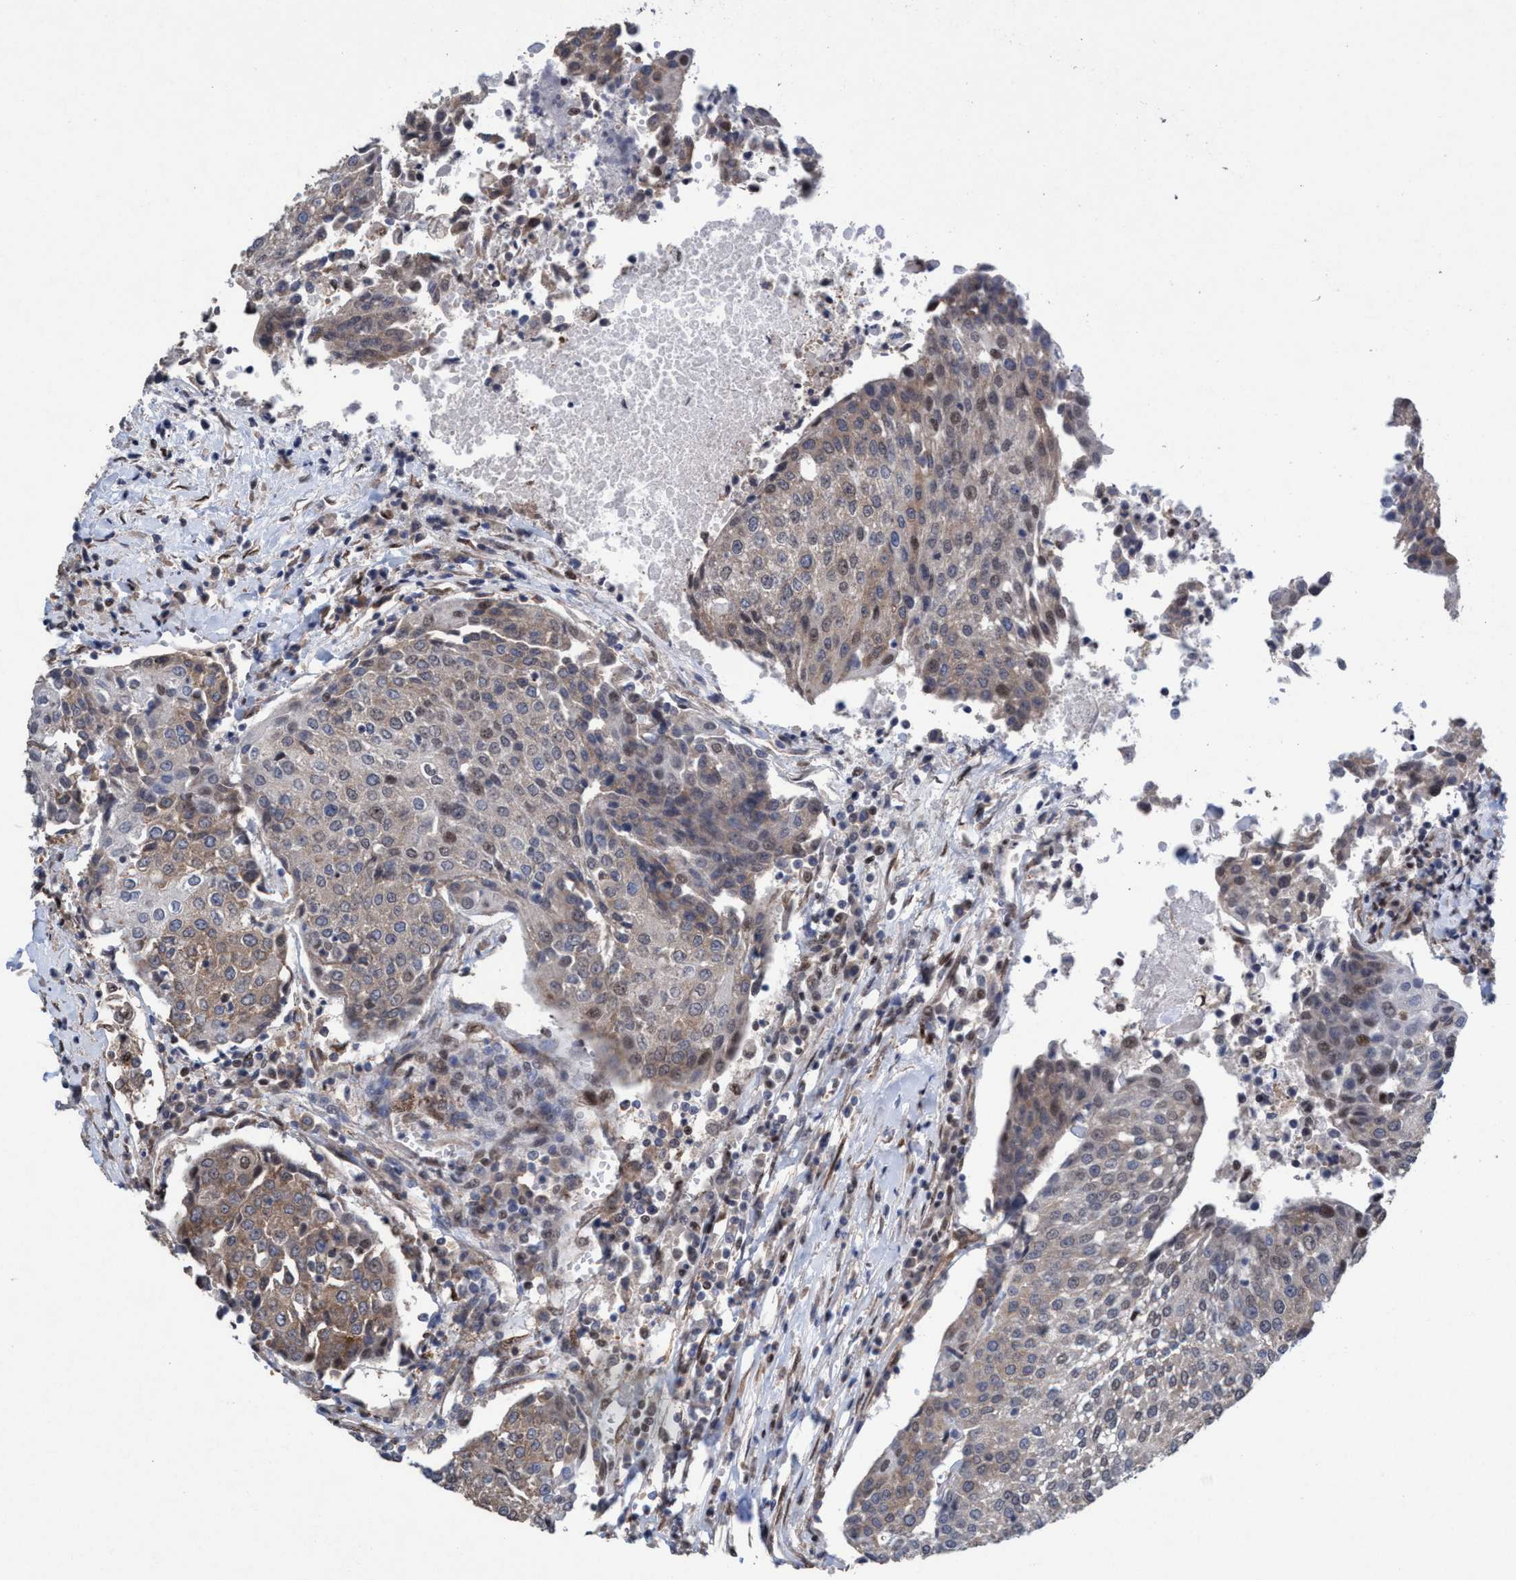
{"staining": {"intensity": "weak", "quantity": "25%-75%", "location": "cytoplasmic/membranous"}, "tissue": "urothelial cancer", "cell_type": "Tumor cells", "image_type": "cancer", "snomed": [{"axis": "morphology", "description": "Urothelial carcinoma, High grade"}, {"axis": "topography", "description": "Urinary bladder"}], "caption": "Human urothelial cancer stained for a protein (brown) displays weak cytoplasmic/membranous positive staining in about 25%-75% of tumor cells.", "gene": "METAP2", "patient": {"sex": "female", "age": 85}}